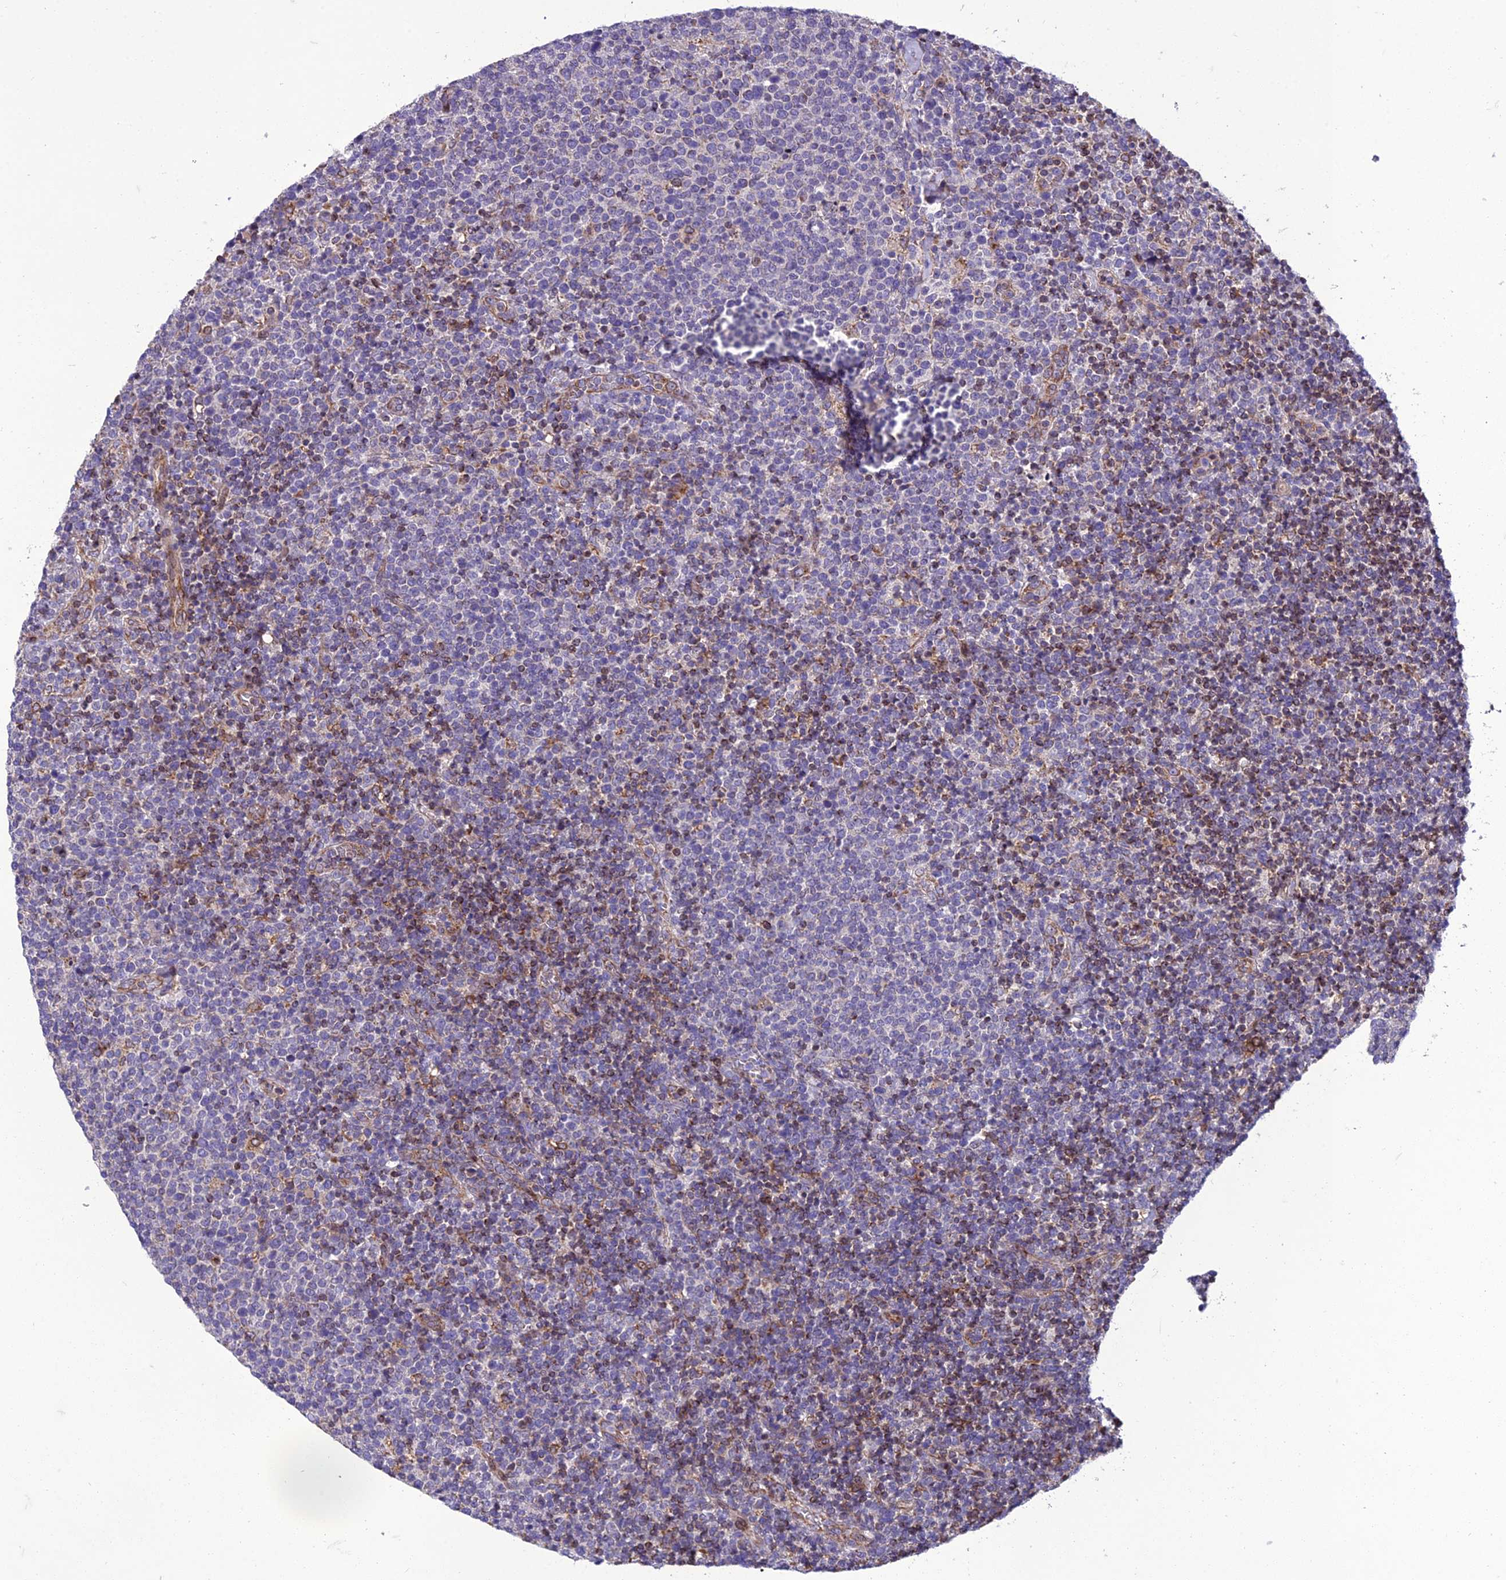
{"staining": {"intensity": "negative", "quantity": "none", "location": "none"}, "tissue": "lymphoma", "cell_type": "Tumor cells", "image_type": "cancer", "snomed": [{"axis": "morphology", "description": "Malignant lymphoma, non-Hodgkin's type, High grade"}, {"axis": "topography", "description": "Lymph node"}], "caption": "Human malignant lymphoma, non-Hodgkin's type (high-grade) stained for a protein using immunohistochemistry (IHC) displays no expression in tumor cells.", "gene": "GIMAP1", "patient": {"sex": "male", "age": 61}}